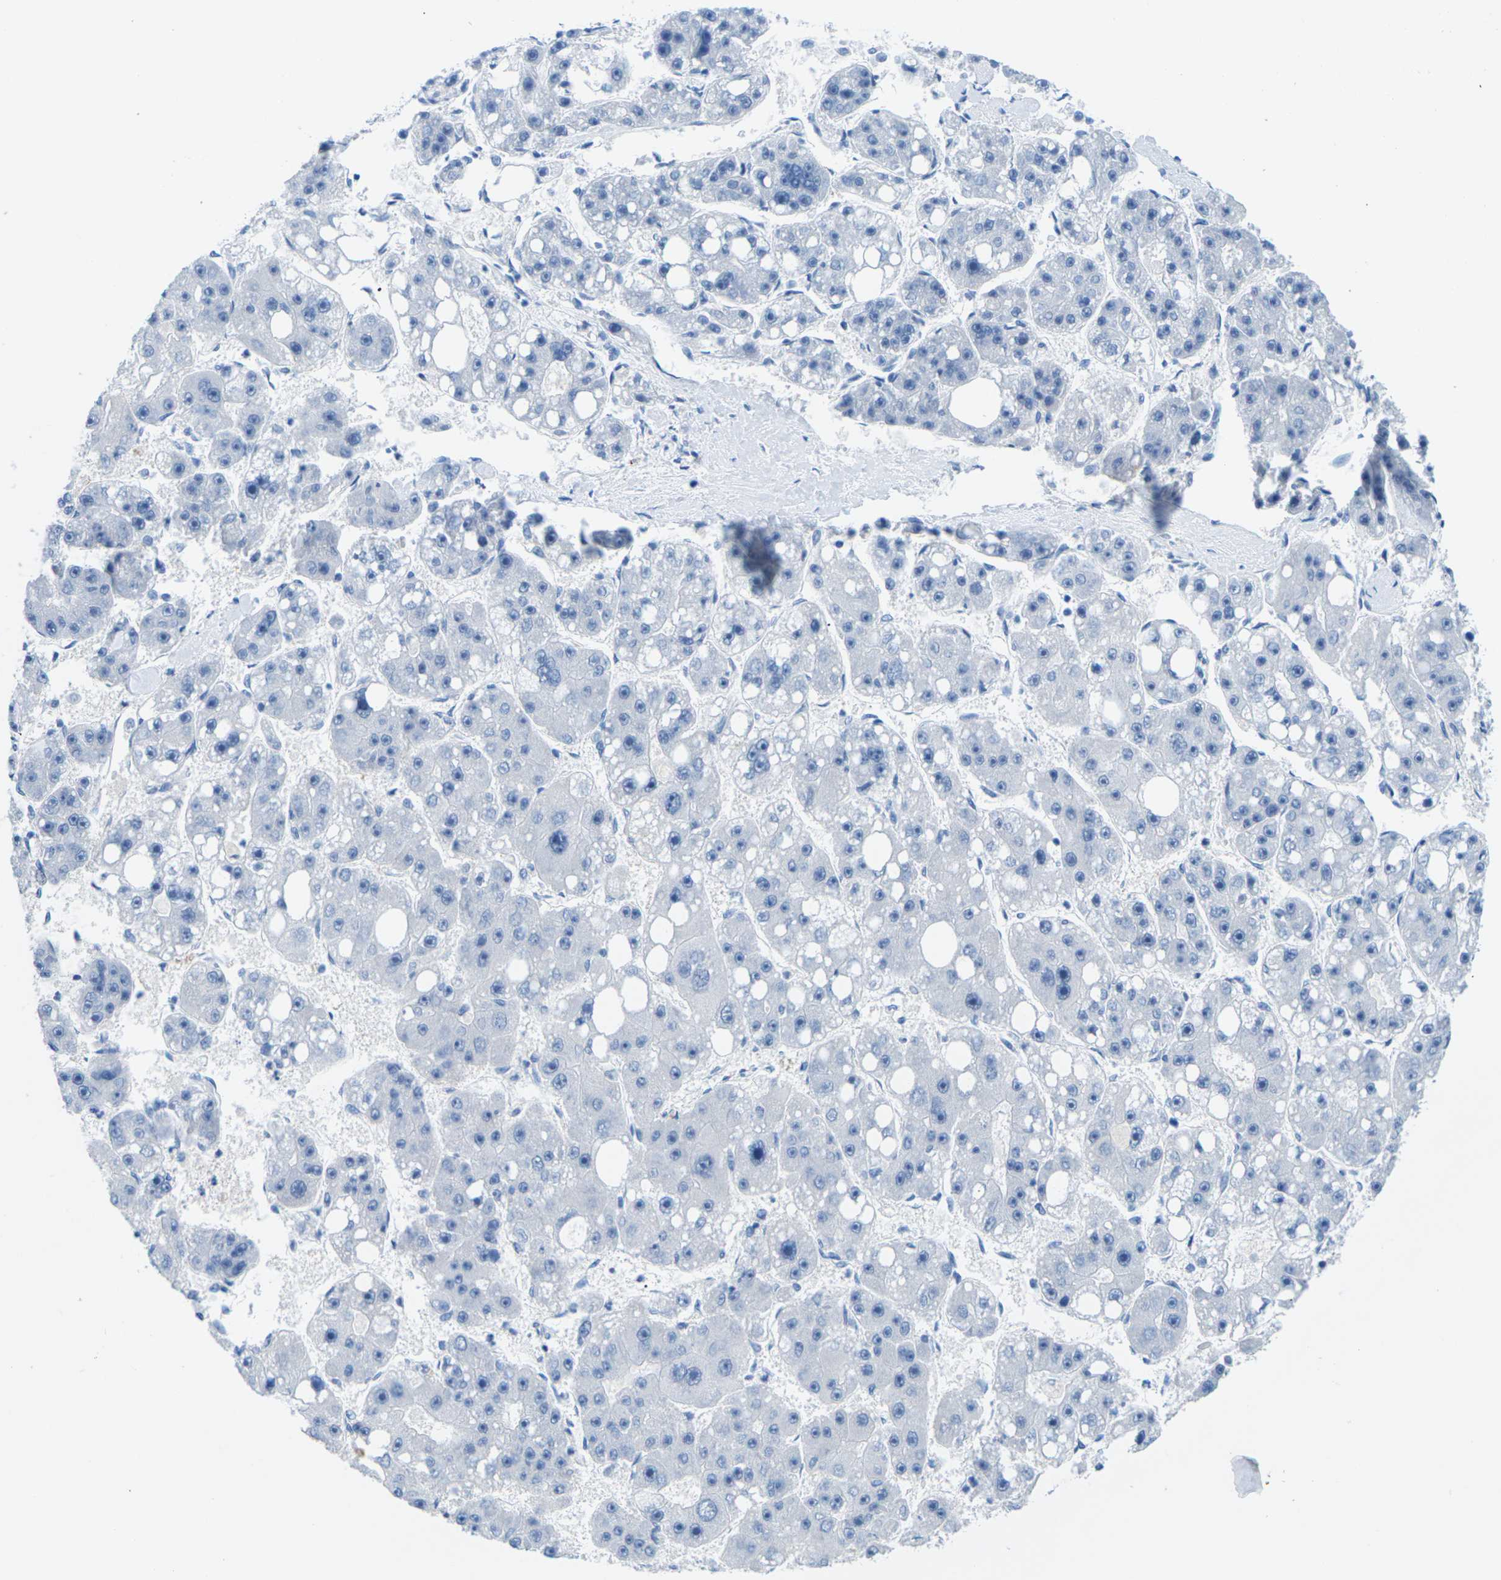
{"staining": {"intensity": "negative", "quantity": "none", "location": "none"}, "tissue": "liver cancer", "cell_type": "Tumor cells", "image_type": "cancer", "snomed": [{"axis": "morphology", "description": "Carcinoma, Hepatocellular, NOS"}, {"axis": "topography", "description": "Liver"}], "caption": "An image of hepatocellular carcinoma (liver) stained for a protein displays no brown staining in tumor cells. (DAB immunohistochemistry (IHC) visualized using brightfield microscopy, high magnification).", "gene": "SYNGR2", "patient": {"sex": "female", "age": 61}}